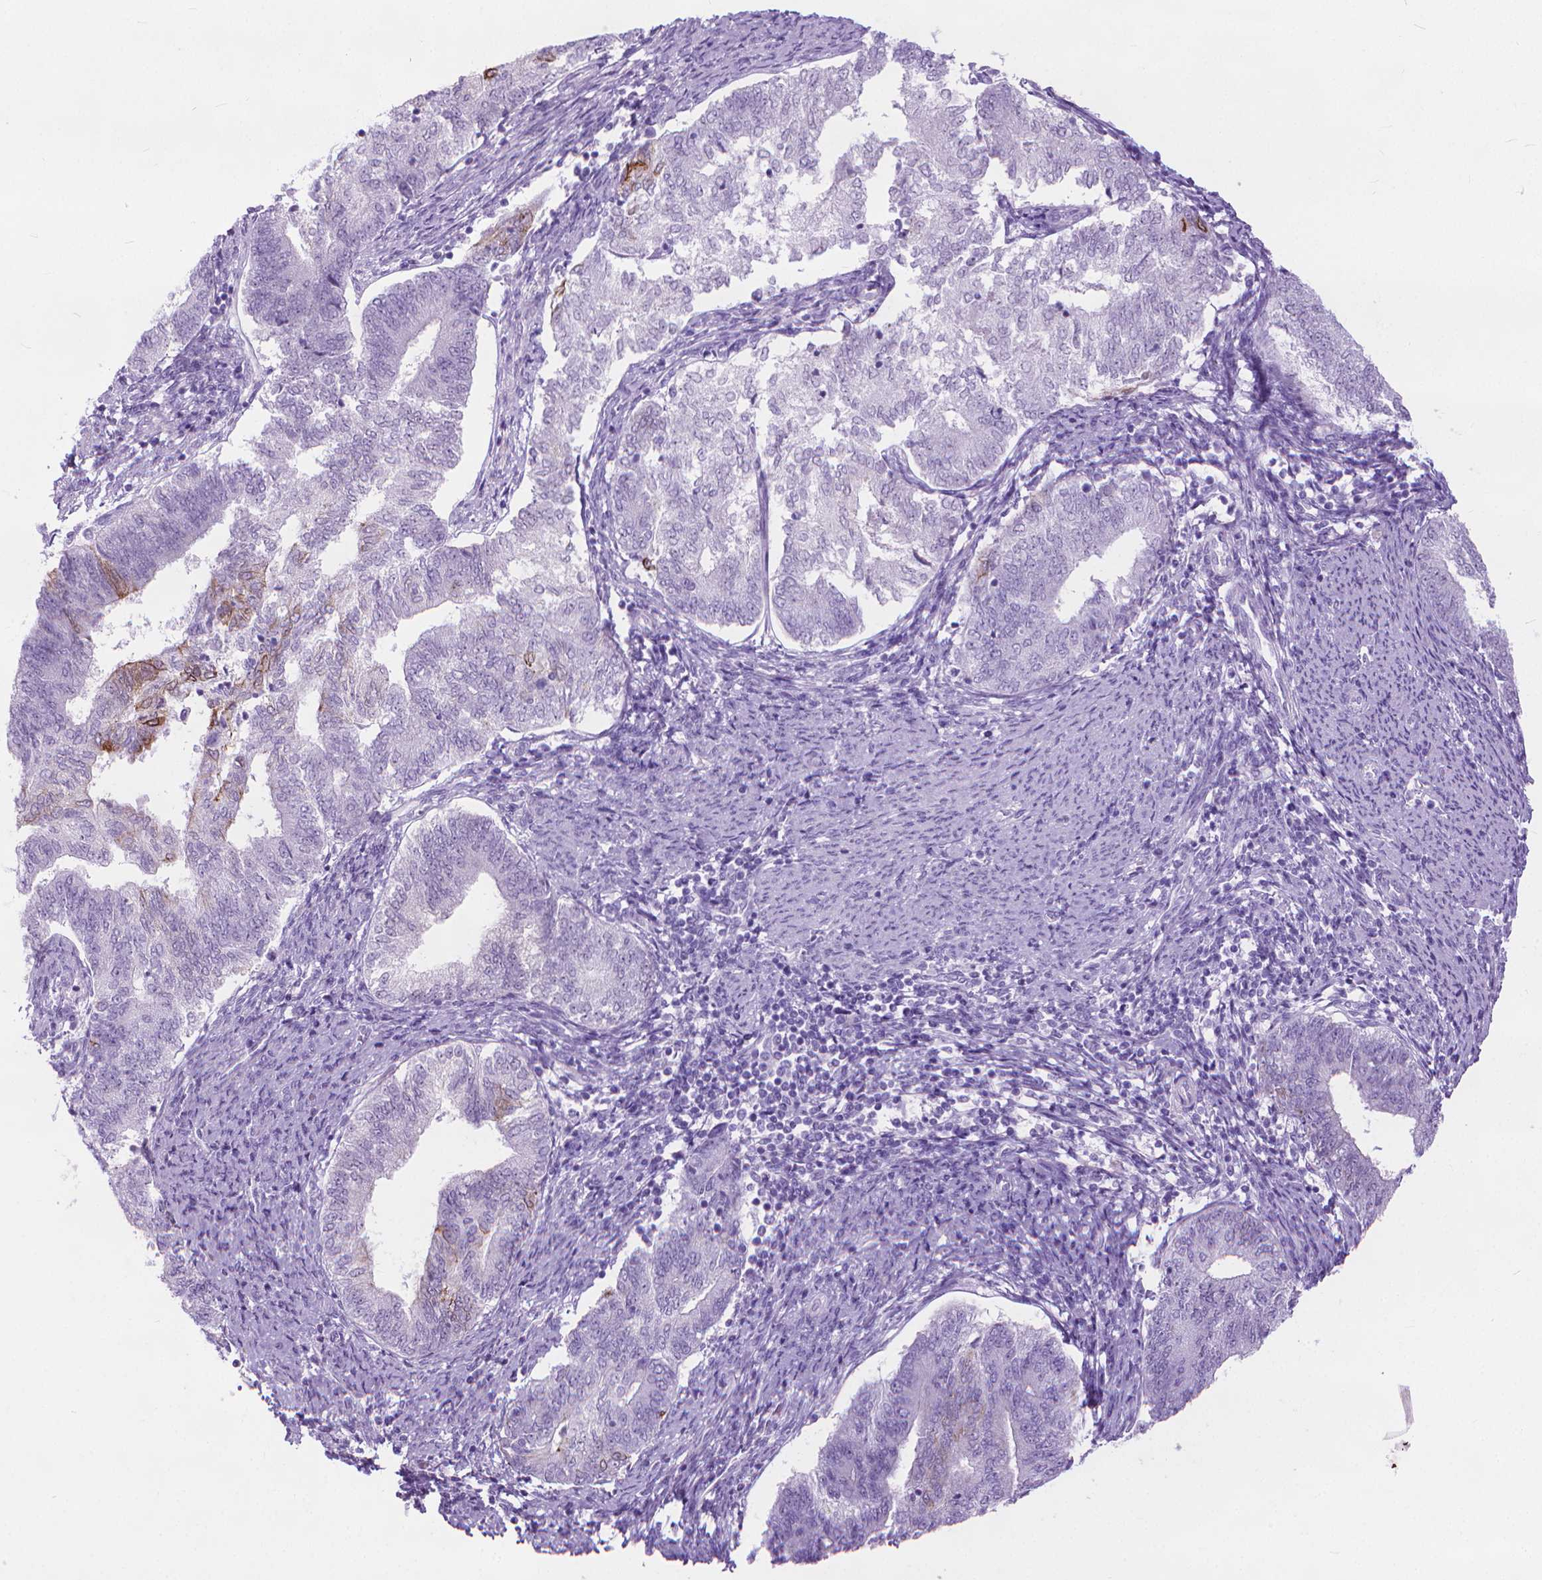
{"staining": {"intensity": "strong", "quantity": "<25%", "location": "cytoplasmic/membranous"}, "tissue": "endometrial cancer", "cell_type": "Tumor cells", "image_type": "cancer", "snomed": [{"axis": "morphology", "description": "Adenocarcinoma, NOS"}, {"axis": "topography", "description": "Endometrium"}], "caption": "Immunohistochemical staining of human adenocarcinoma (endometrial) demonstrates medium levels of strong cytoplasmic/membranous expression in about <25% of tumor cells.", "gene": "HTR2B", "patient": {"sex": "female", "age": 65}}